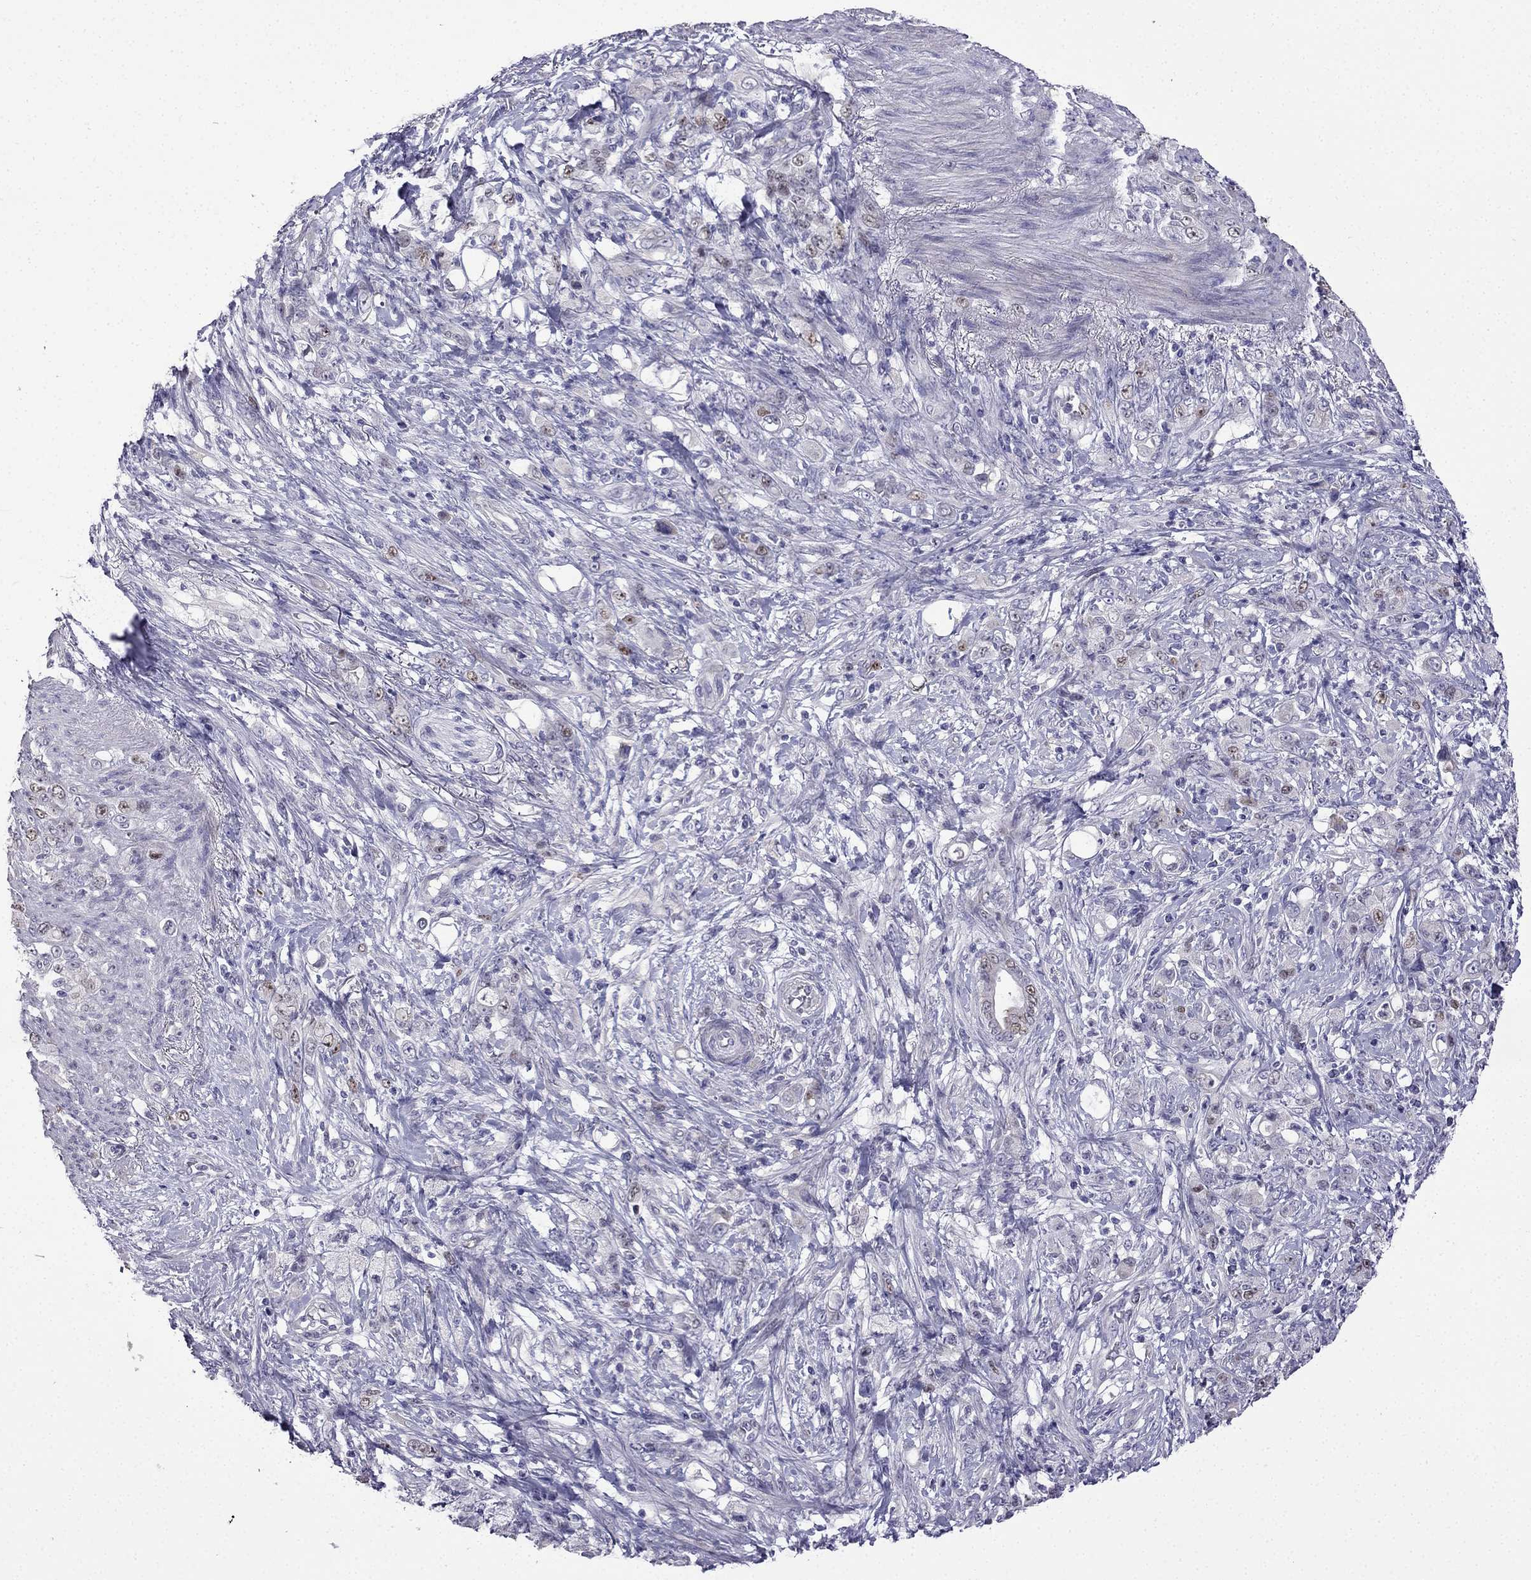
{"staining": {"intensity": "weak", "quantity": "<25%", "location": "nuclear"}, "tissue": "stomach cancer", "cell_type": "Tumor cells", "image_type": "cancer", "snomed": [{"axis": "morphology", "description": "Adenocarcinoma, NOS"}, {"axis": "topography", "description": "Stomach"}], "caption": "Immunohistochemical staining of stomach adenocarcinoma demonstrates no significant staining in tumor cells. (Stains: DAB (3,3'-diaminobenzidine) immunohistochemistry with hematoxylin counter stain, Microscopy: brightfield microscopy at high magnification).", "gene": "UHRF1", "patient": {"sex": "female", "age": 79}}